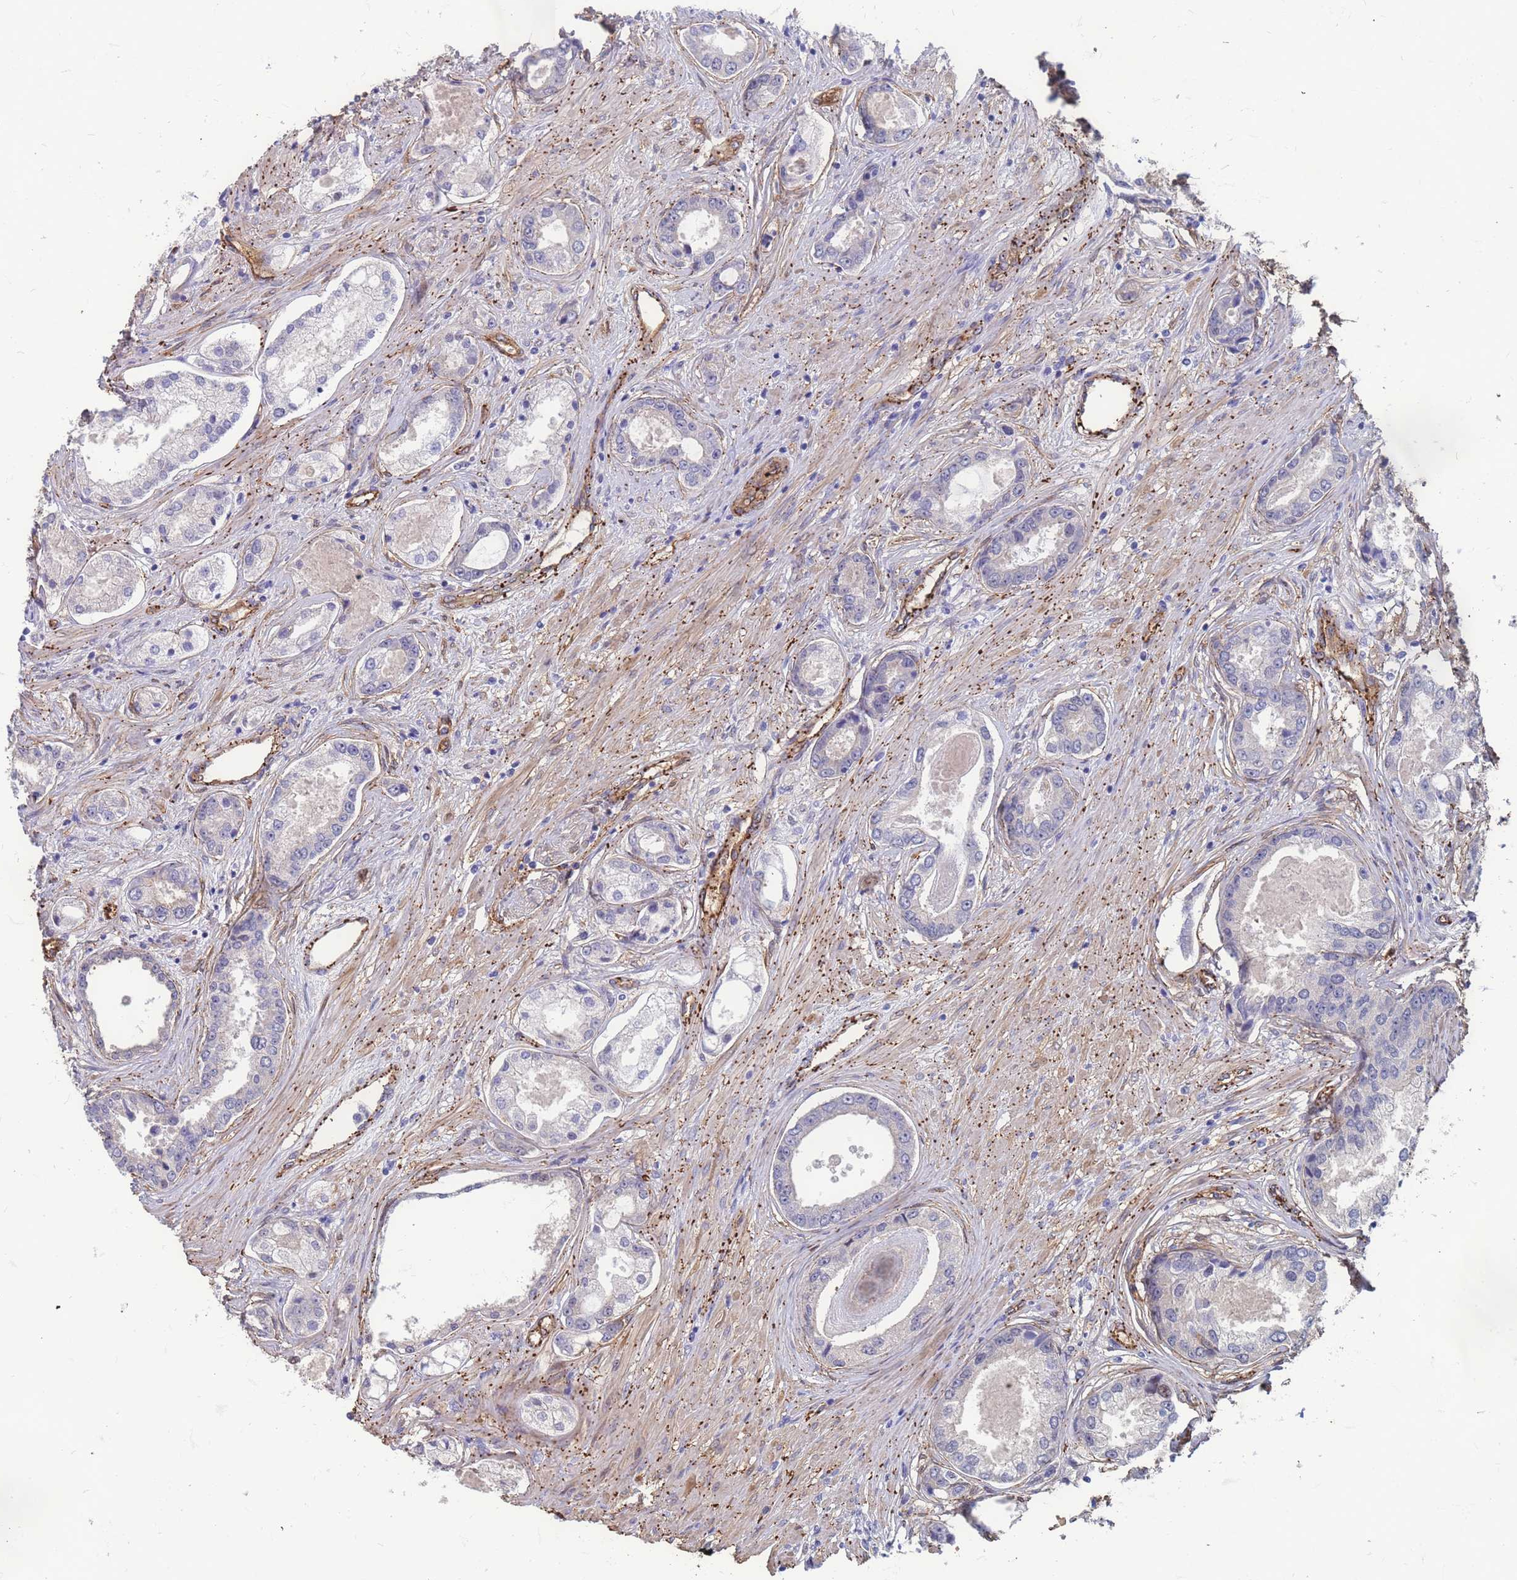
{"staining": {"intensity": "negative", "quantity": "none", "location": "none"}, "tissue": "prostate cancer", "cell_type": "Tumor cells", "image_type": "cancer", "snomed": [{"axis": "morphology", "description": "Adenocarcinoma, Low grade"}, {"axis": "topography", "description": "Prostate"}], "caption": "The photomicrograph exhibits no staining of tumor cells in prostate low-grade adenocarcinoma. (DAB (3,3'-diaminobenzidine) immunohistochemistry, high magnification).", "gene": "EHD2", "patient": {"sex": "male", "age": 68}}